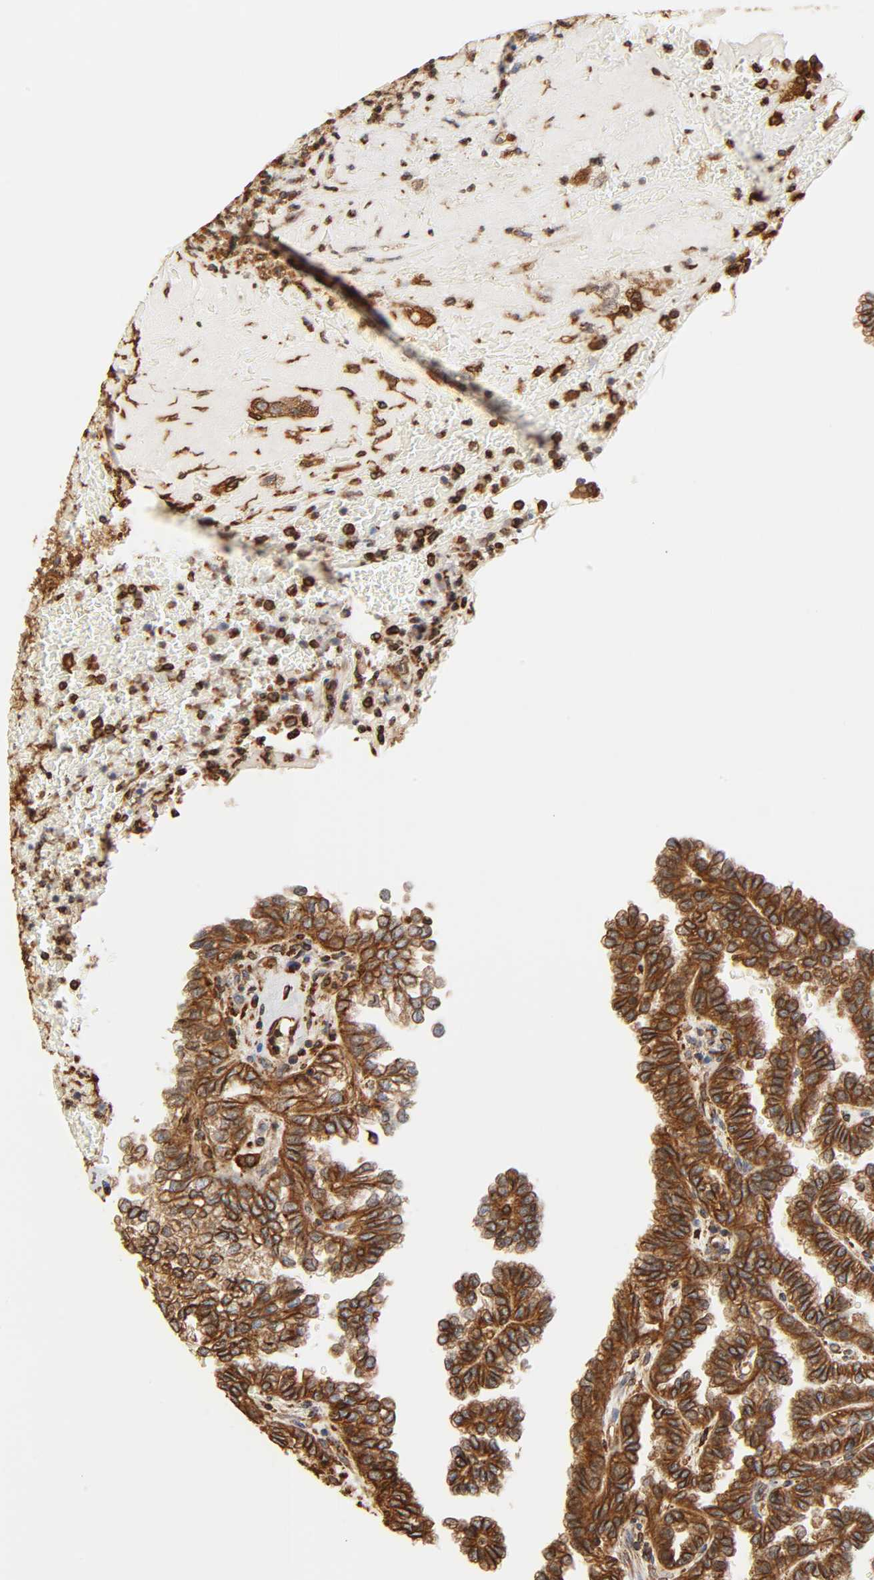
{"staining": {"intensity": "strong", "quantity": ">75%", "location": "cytoplasmic/membranous"}, "tissue": "renal cancer", "cell_type": "Tumor cells", "image_type": "cancer", "snomed": [{"axis": "morphology", "description": "Inflammation, NOS"}, {"axis": "morphology", "description": "Adenocarcinoma, NOS"}, {"axis": "topography", "description": "Kidney"}], "caption": "Protein staining by immunohistochemistry (IHC) shows strong cytoplasmic/membranous expression in approximately >75% of tumor cells in renal cancer (adenocarcinoma).", "gene": "BCAP31", "patient": {"sex": "male", "age": 68}}